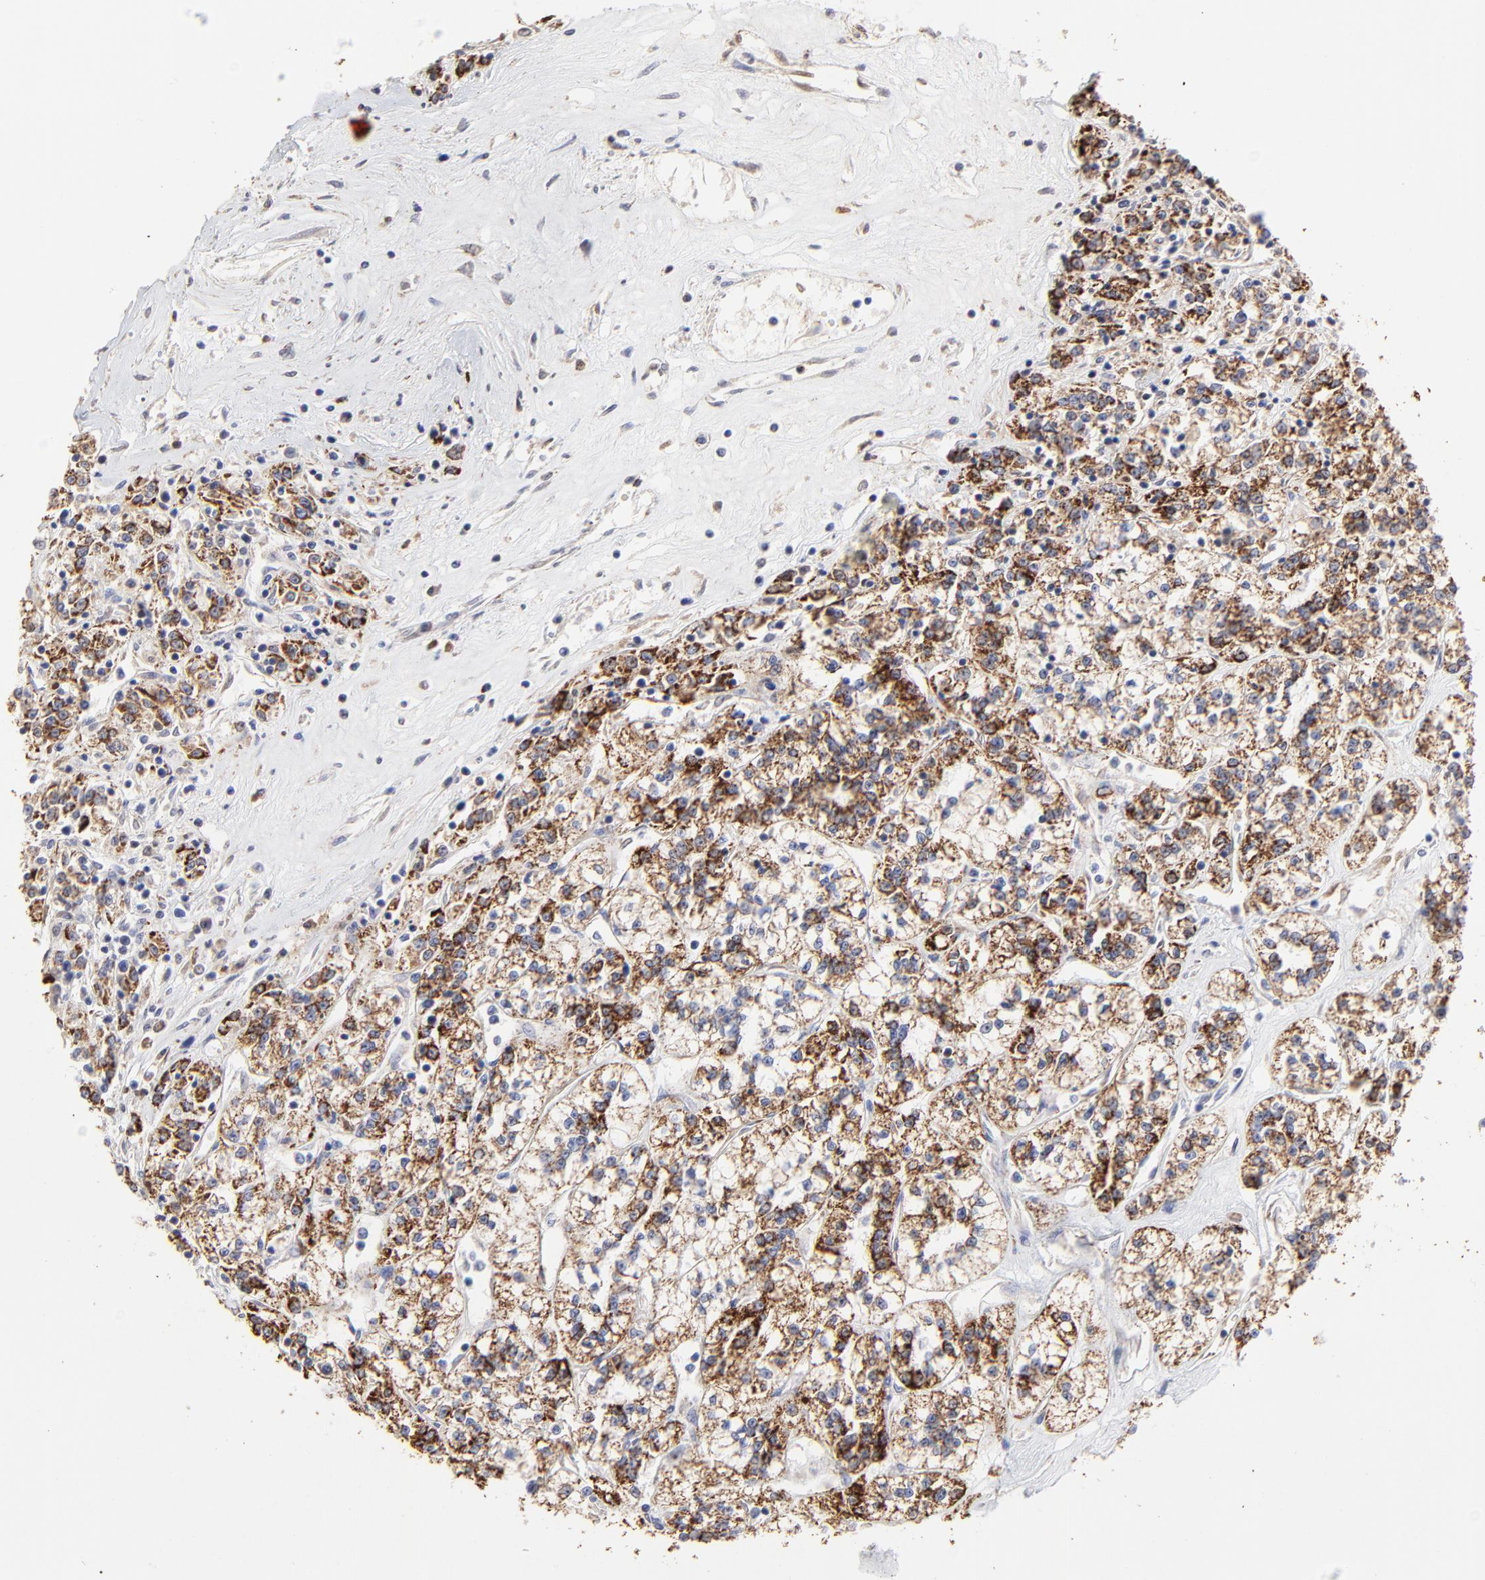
{"staining": {"intensity": "strong", "quantity": "25%-75%", "location": "cytoplasmic/membranous"}, "tissue": "renal cancer", "cell_type": "Tumor cells", "image_type": "cancer", "snomed": [{"axis": "morphology", "description": "Adenocarcinoma, NOS"}, {"axis": "topography", "description": "Kidney"}], "caption": "Renal cancer stained for a protein displays strong cytoplasmic/membranous positivity in tumor cells.", "gene": "PINK1", "patient": {"sex": "female", "age": 76}}